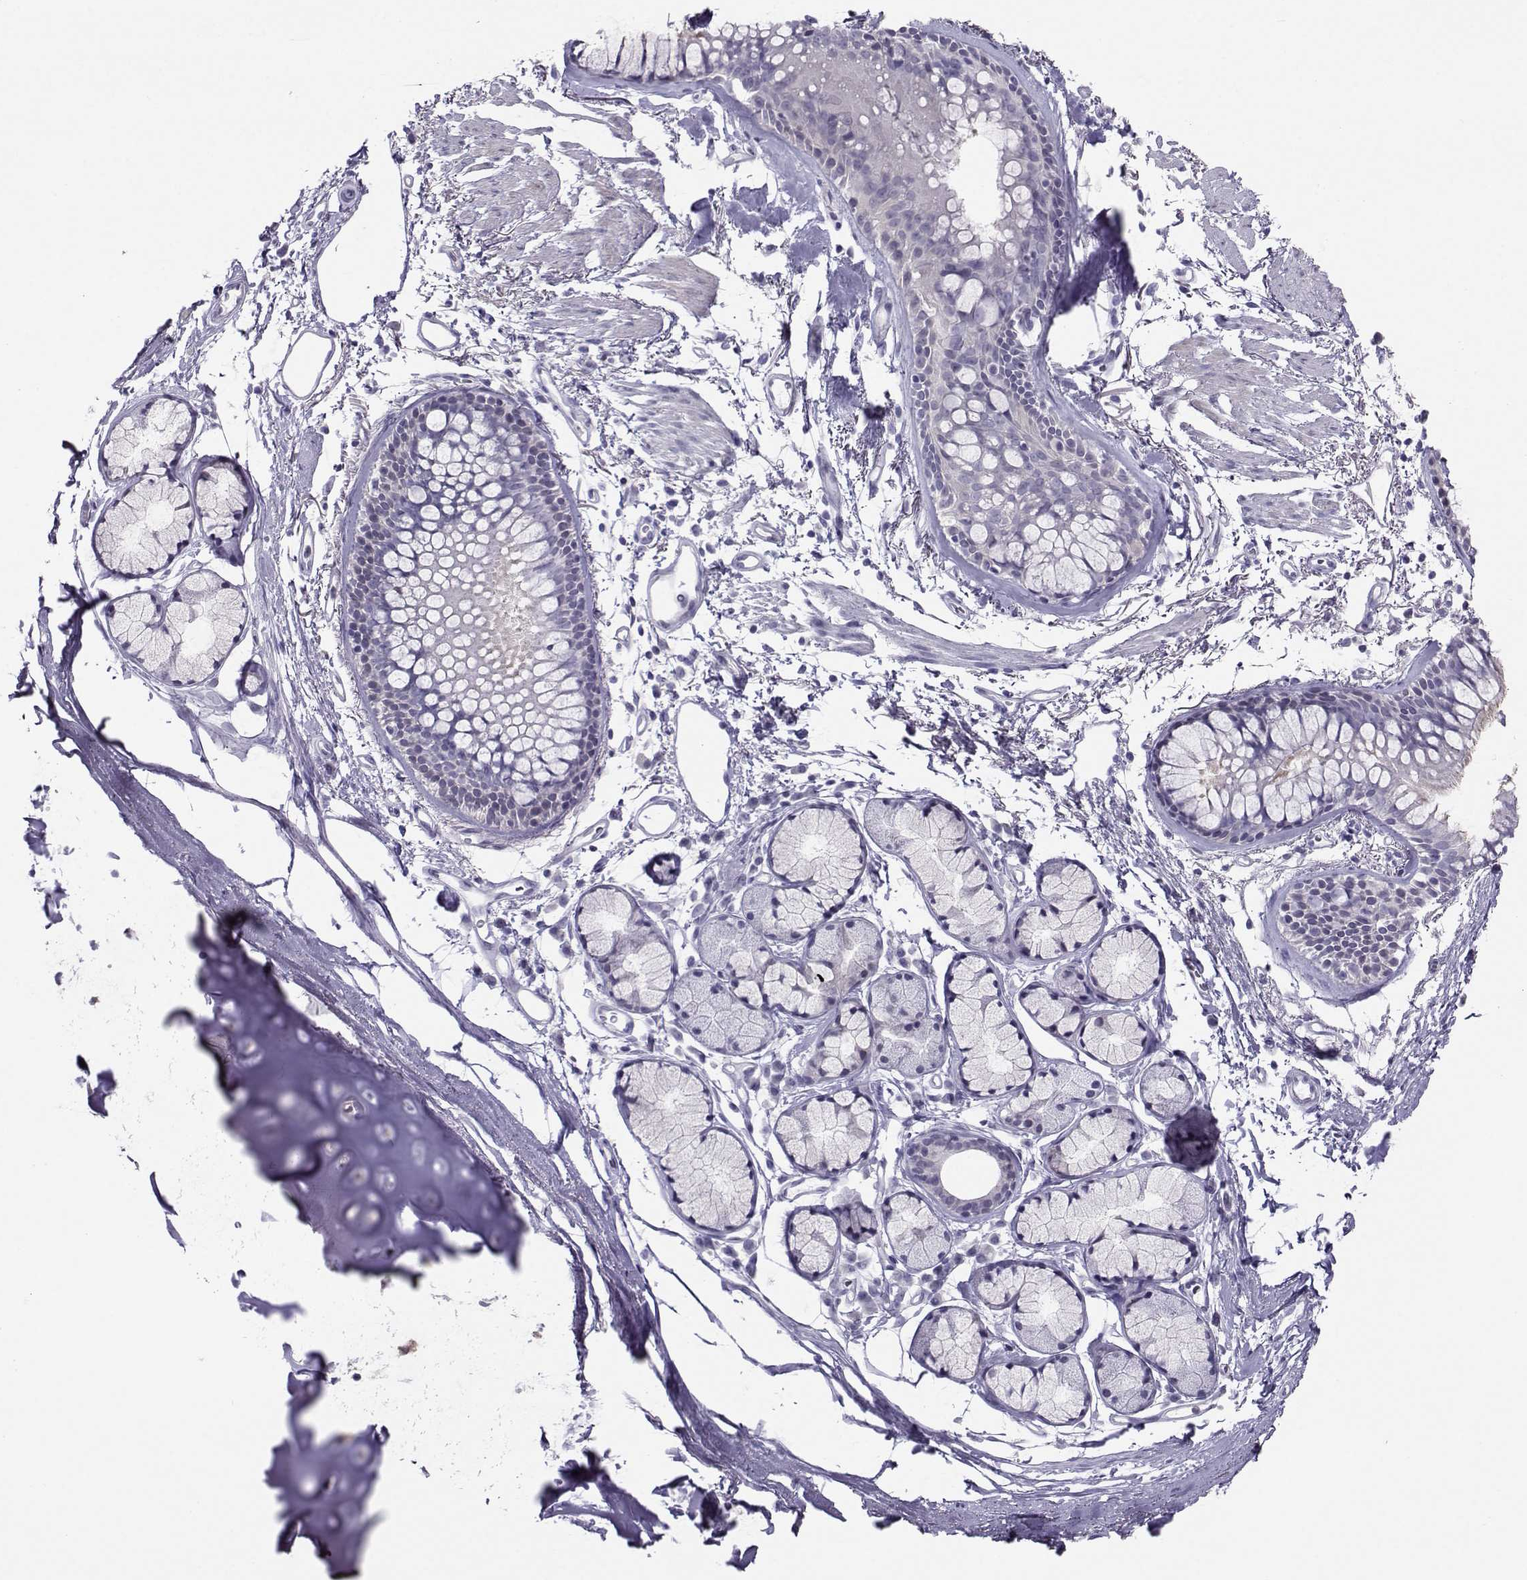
{"staining": {"intensity": "negative", "quantity": "none", "location": "none"}, "tissue": "bronchus", "cell_type": "Respiratory epithelial cells", "image_type": "normal", "snomed": [{"axis": "morphology", "description": "Normal tissue, NOS"}, {"axis": "morphology", "description": "Squamous cell carcinoma, NOS"}, {"axis": "topography", "description": "Cartilage tissue"}, {"axis": "topography", "description": "Bronchus"}], "caption": "Immunohistochemical staining of normal bronchus displays no significant expression in respiratory epithelial cells.", "gene": "PGK1", "patient": {"sex": "male", "age": 72}}